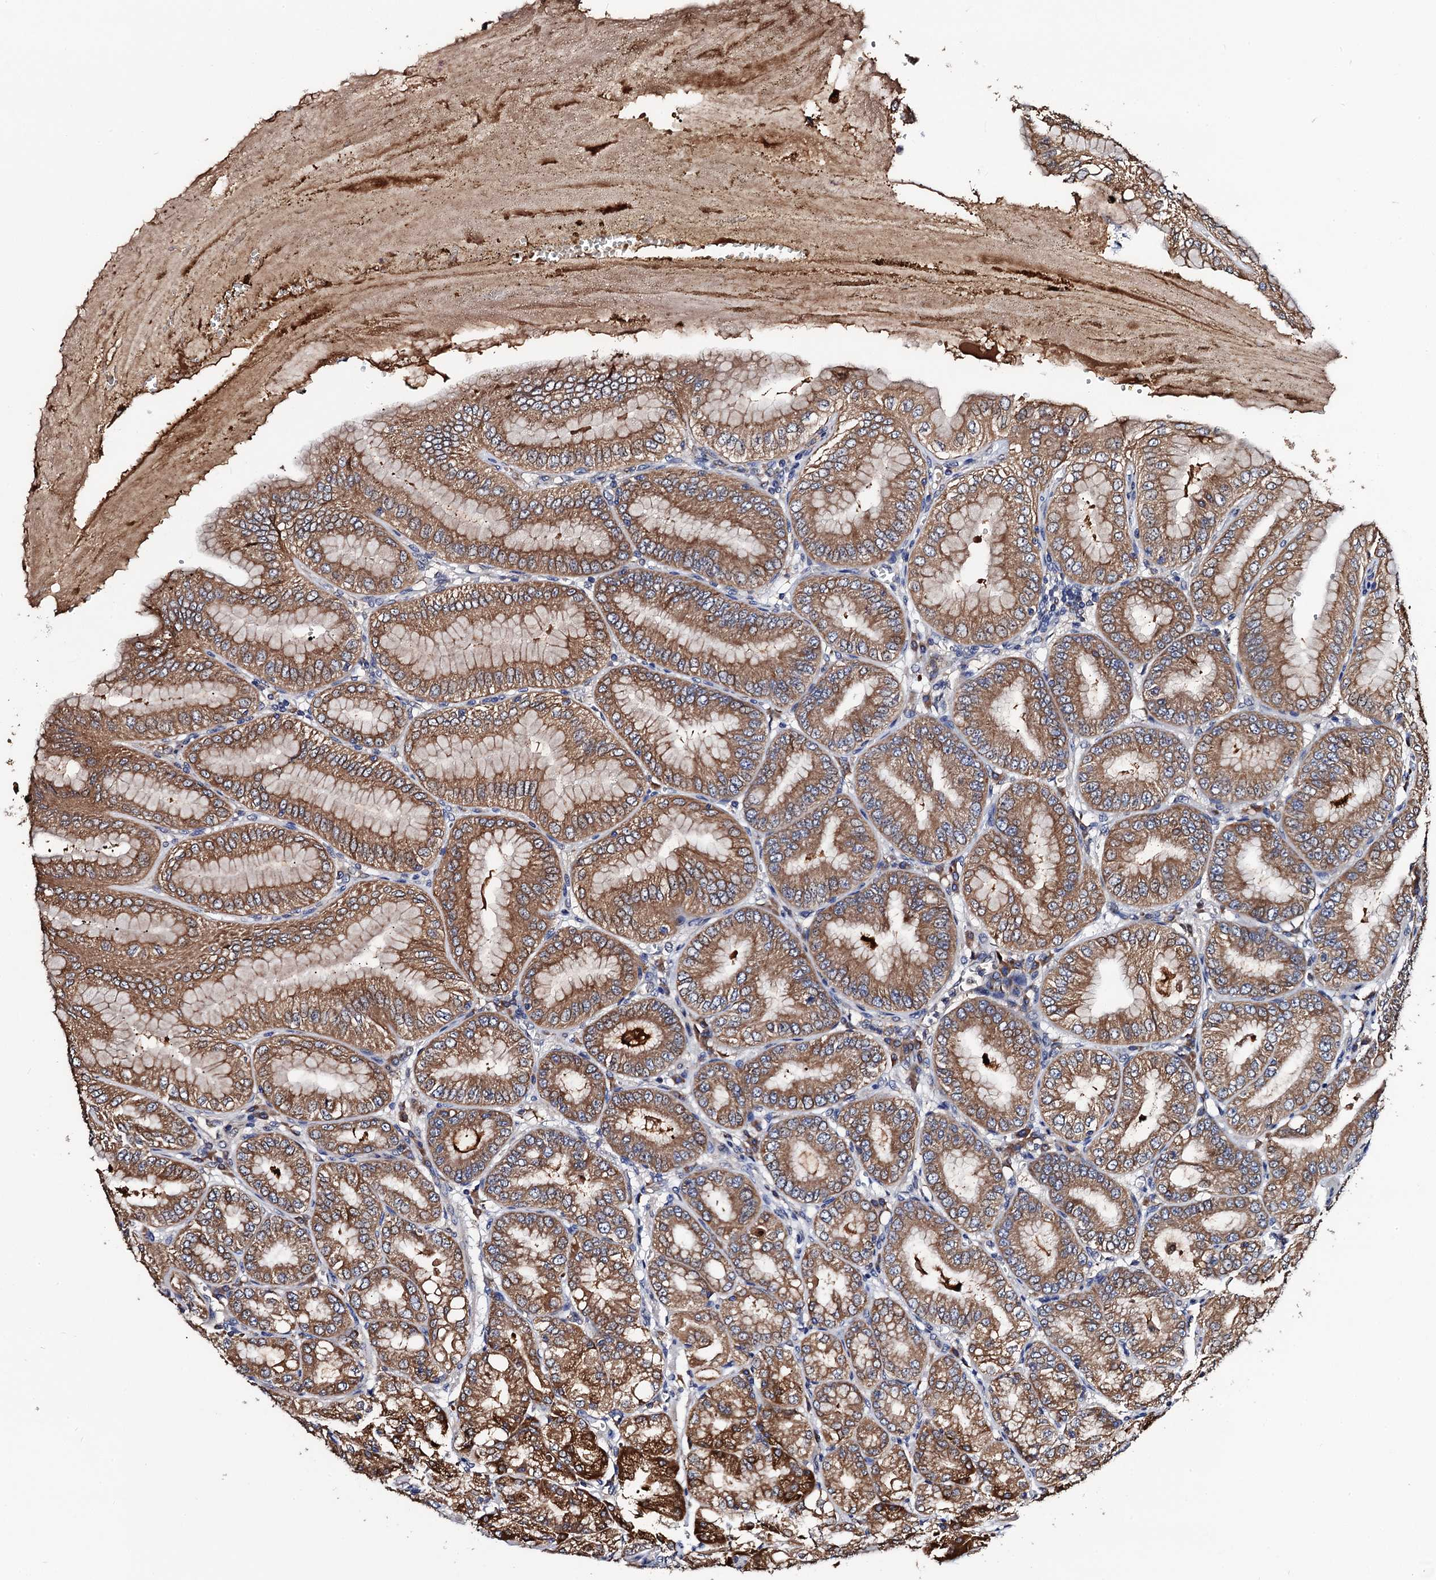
{"staining": {"intensity": "moderate", "quantity": ">75%", "location": "cytoplasmic/membranous"}, "tissue": "stomach", "cell_type": "Glandular cells", "image_type": "normal", "snomed": [{"axis": "morphology", "description": "Normal tissue, NOS"}, {"axis": "topography", "description": "Stomach, lower"}], "caption": "A high-resolution micrograph shows immunohistochemistry (IHC) staining of benign stomach, which reveals moderate cytoplasmic/membranous staining in about >75% of glandular cells. (DAB (3,3'-diaminobenzidine) IHC, brown staining for protein, blue staining for nuclei).", "gene": "RGS11", "patient": {"sex": "male", "age": 71}}